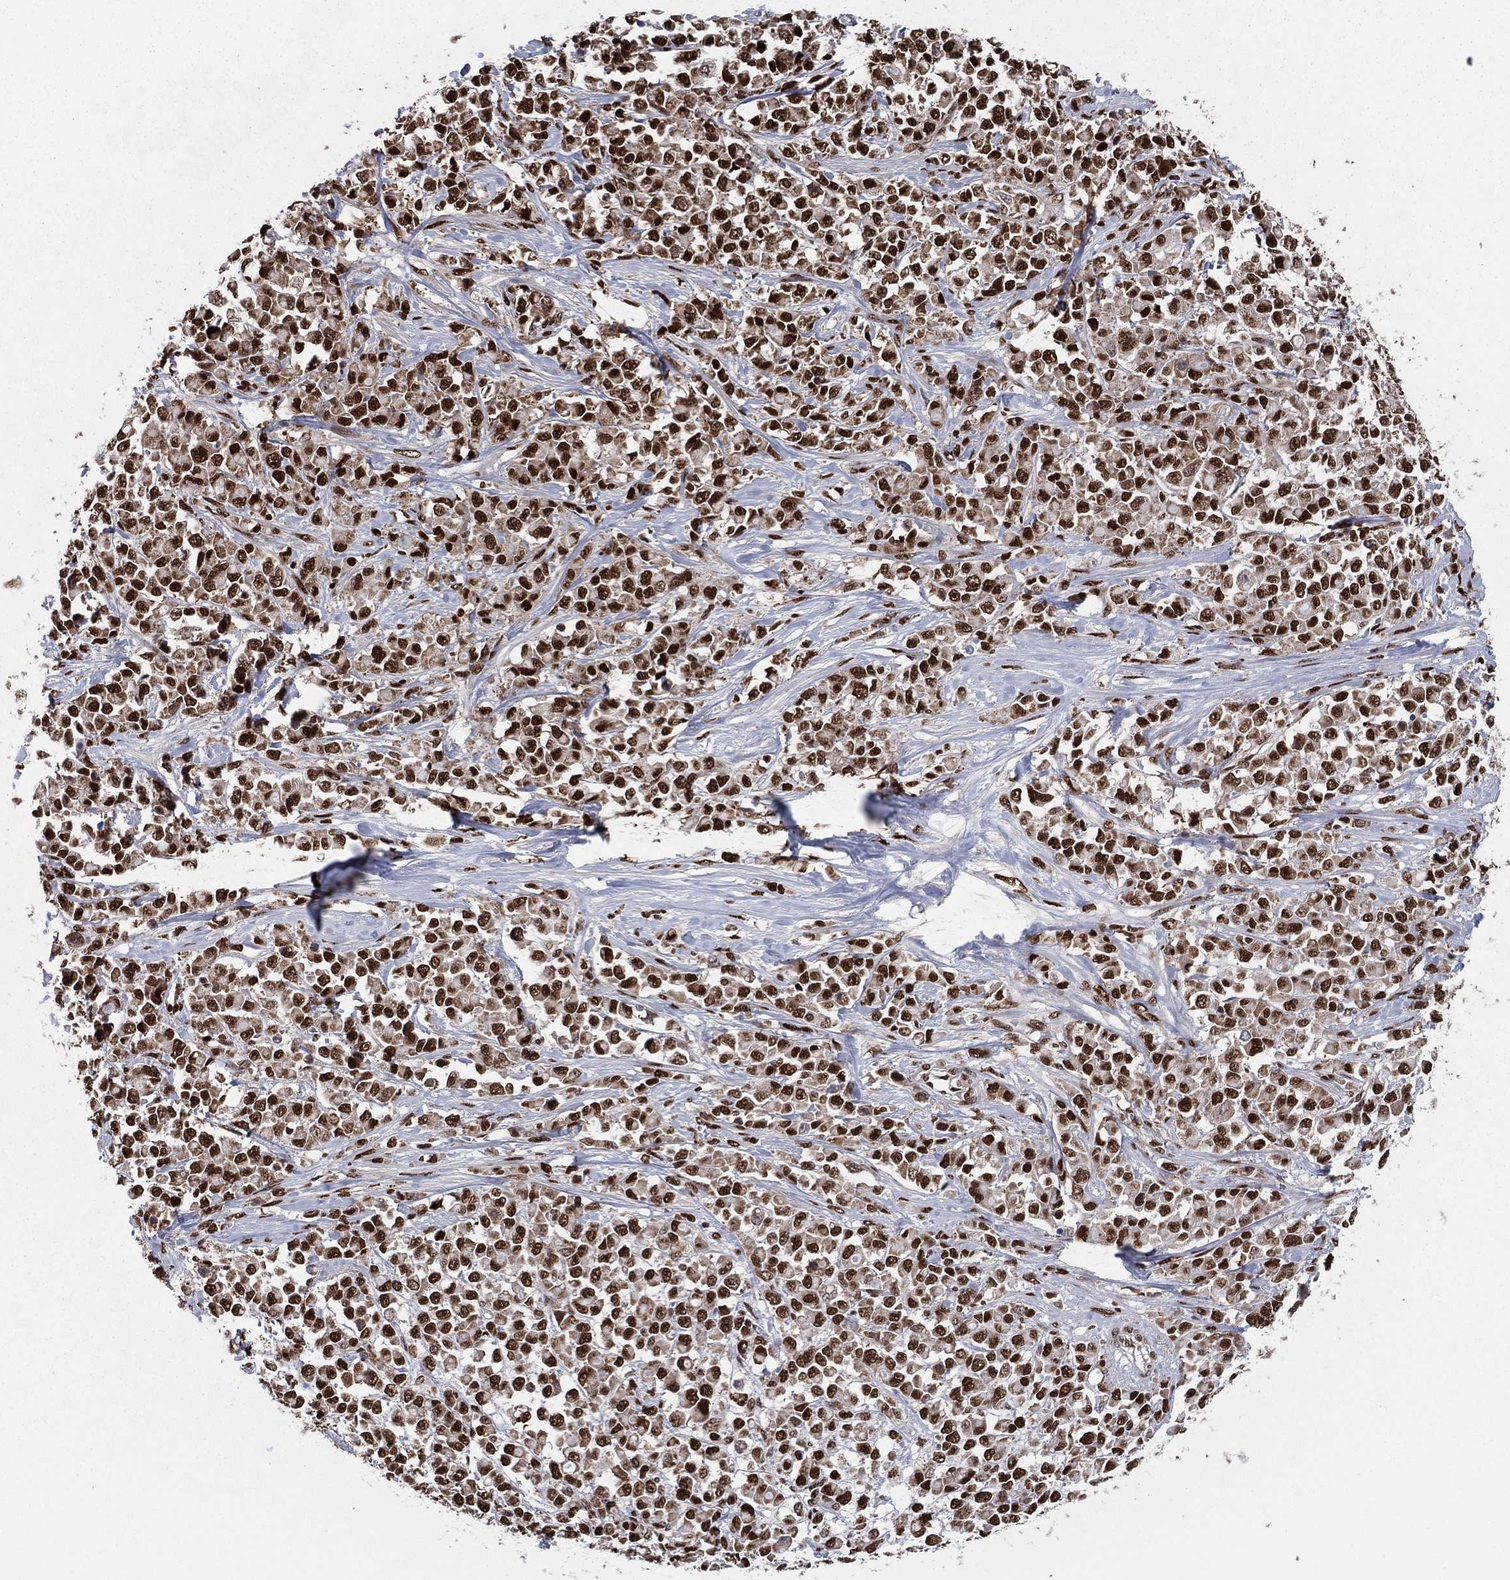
{"staining": {"intensity": "strong", "quantity": ">75%", "location": "nuclear"}, "tissue": "stomach cancer", "cell_type": "Tumor cells", "image_type": "cancer", "snomed": [{"axis": "morphology", "description": "Adenocarcinoma, NOS"}, {"axis": "topography", "description": "Stomach"}], "caption": "The photomicrograph shows a brown stain indicating the presence of a protein in the nuclear of tumor cells in adenocarcinoma (stomach). Nuclei are stained in blue.", "gene": "TP53BP1", "patient": {"sex": "female", "age": 76}}